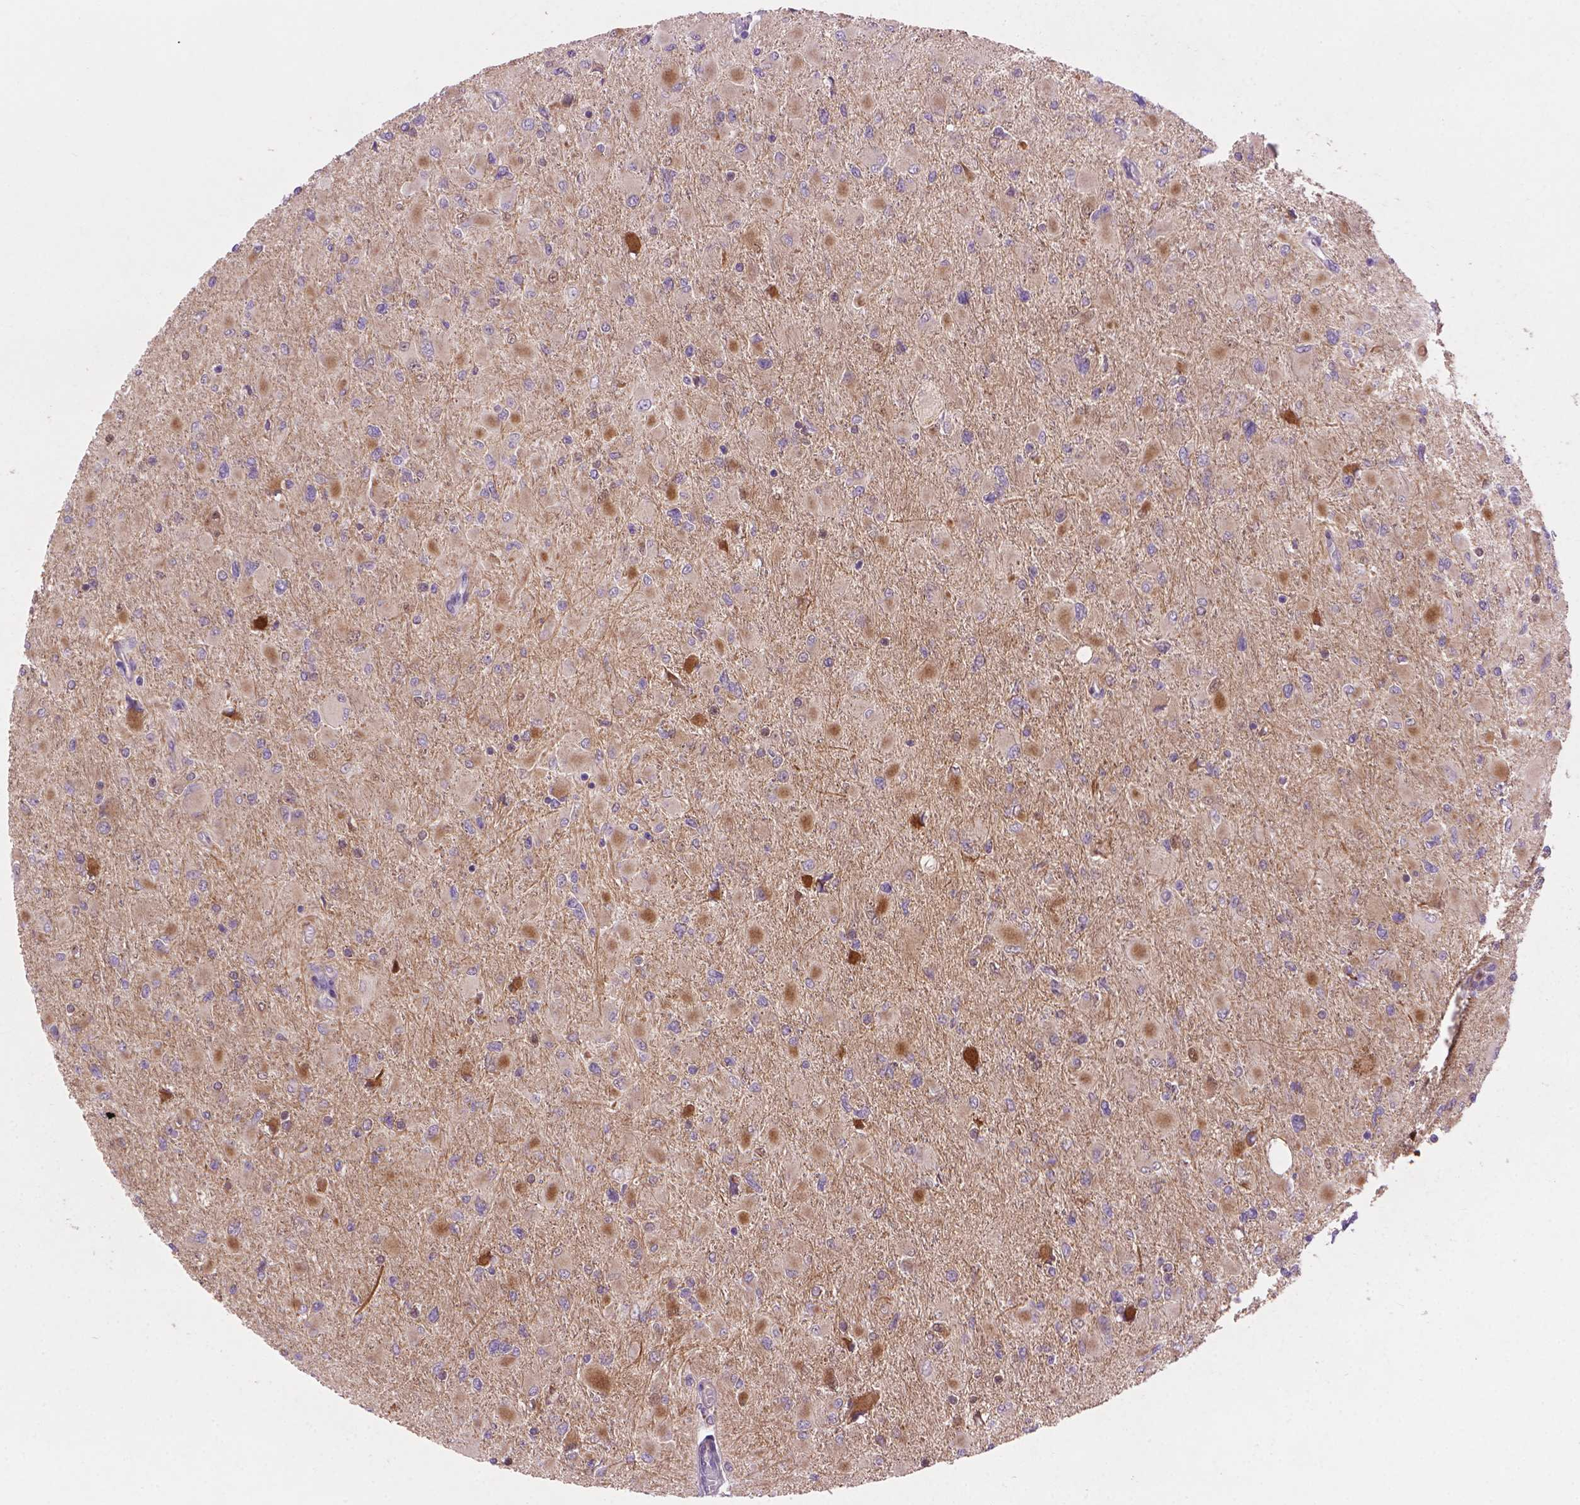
{"staining": {"intensity": "negative", "quantity": "none", "location": "none"}, "tissue": "glioma", "cell_type": "Tumor cells", "image_type": "cancer", "snomed": [{"axis": "morphology", "description": "Glioma, malignant, High grade"}, {"axis": "topography", "description": "Cerebral cortex"}], "caption": "Immunohistochemical staining of human glioma displays no significant staining in tumor cells. (DAB (3,3'-diaminobenzidine) immunohistochemistry with hematoxylin counter stain).", "gene": "AMMECR1", "patient": {"sex": "female", "age": 36}}